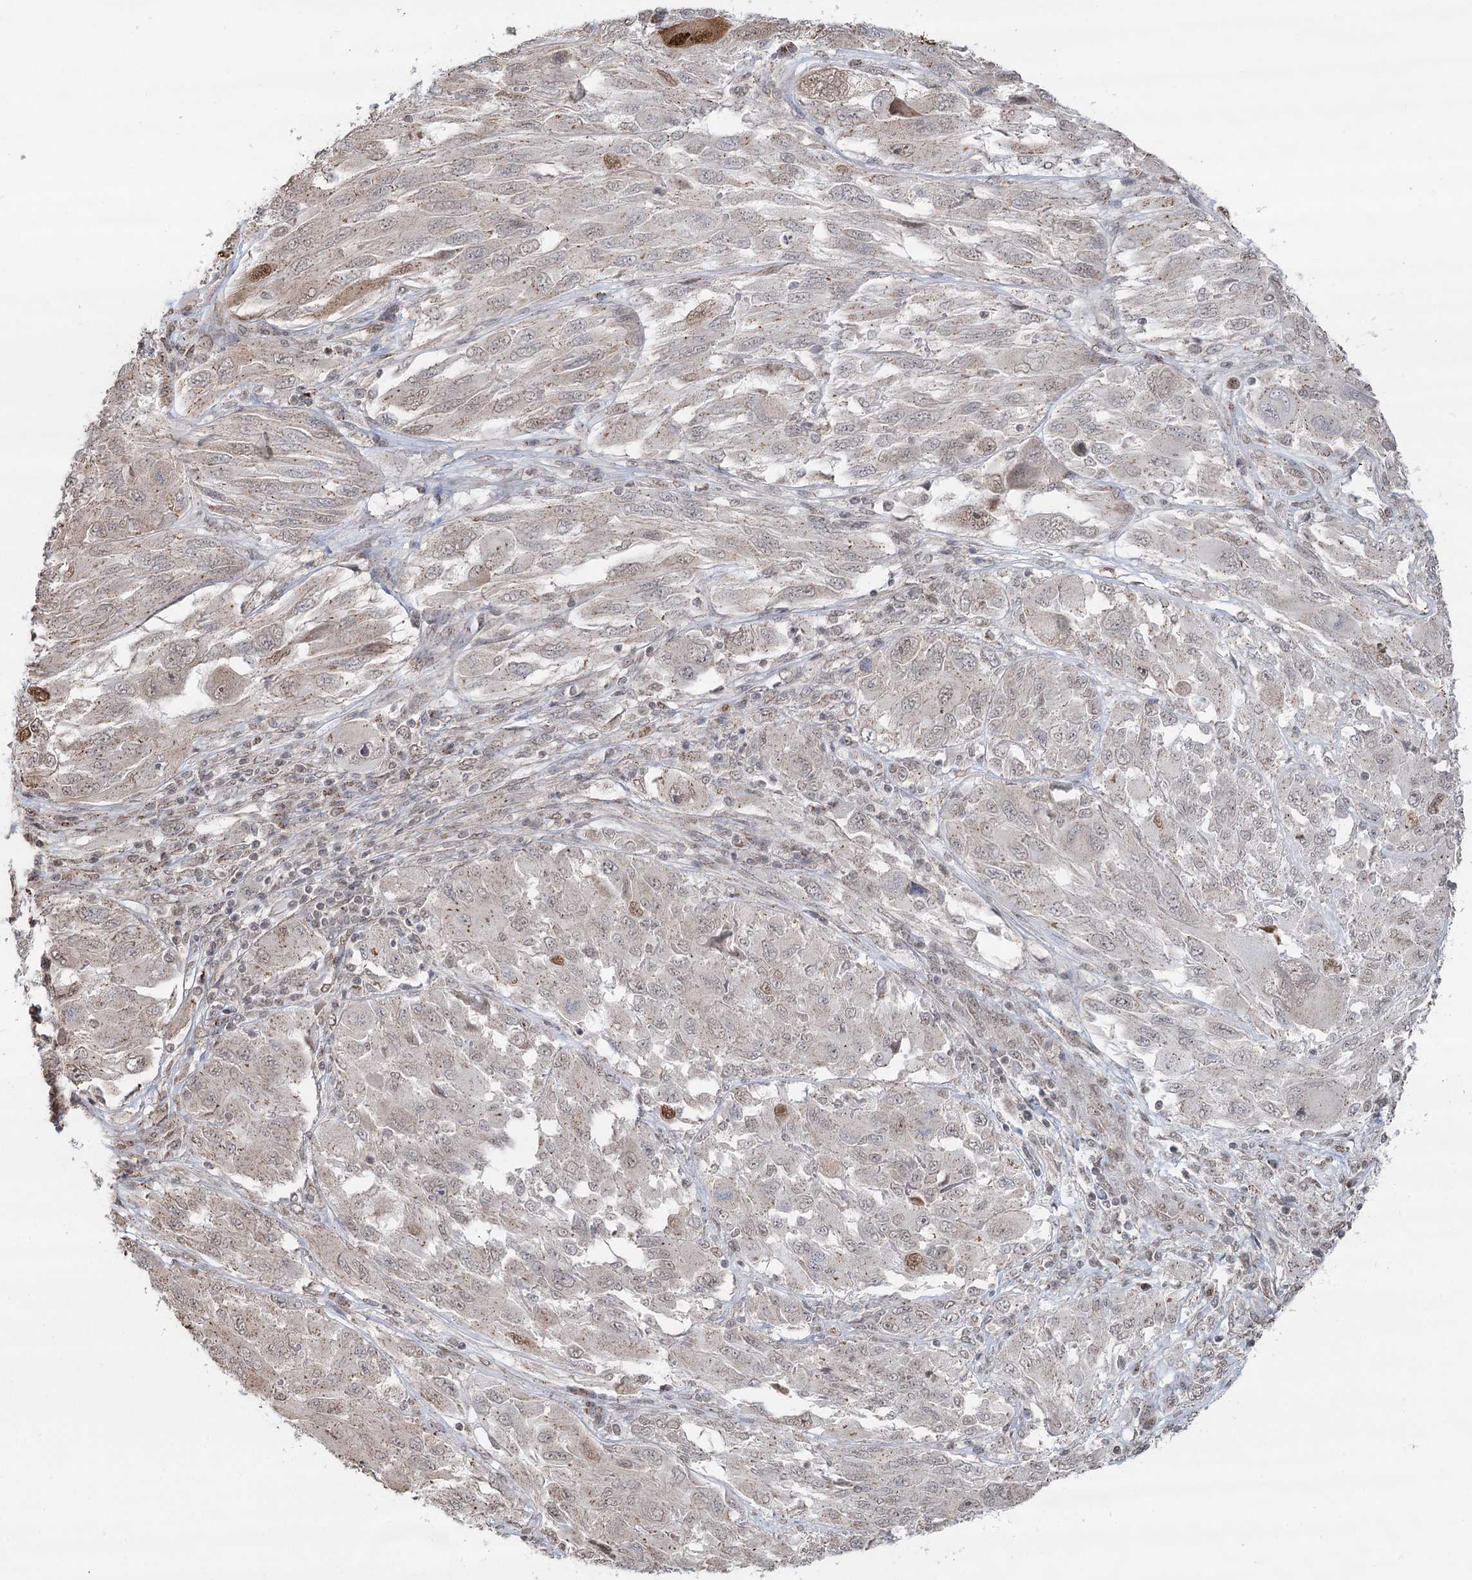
{"staining": {"intensity": "moderate", "quantity": "<25%", "location": "nuclear"}, "tissue": "melanoma", "cell_type": "Tumor cells", "image_type": "cancer", "snomed": [{"axis": "morphology", "description": "Malignant melanoma, NOS"}, {"axis": "topography", "description": "Skin"}], "caption": "Malignant melanoma stained for a protein demonstrates moderate nuclear positivity in tumor cells.", "gene": "GPALPP1", "patient": {"sex": "female", "age": 91}}